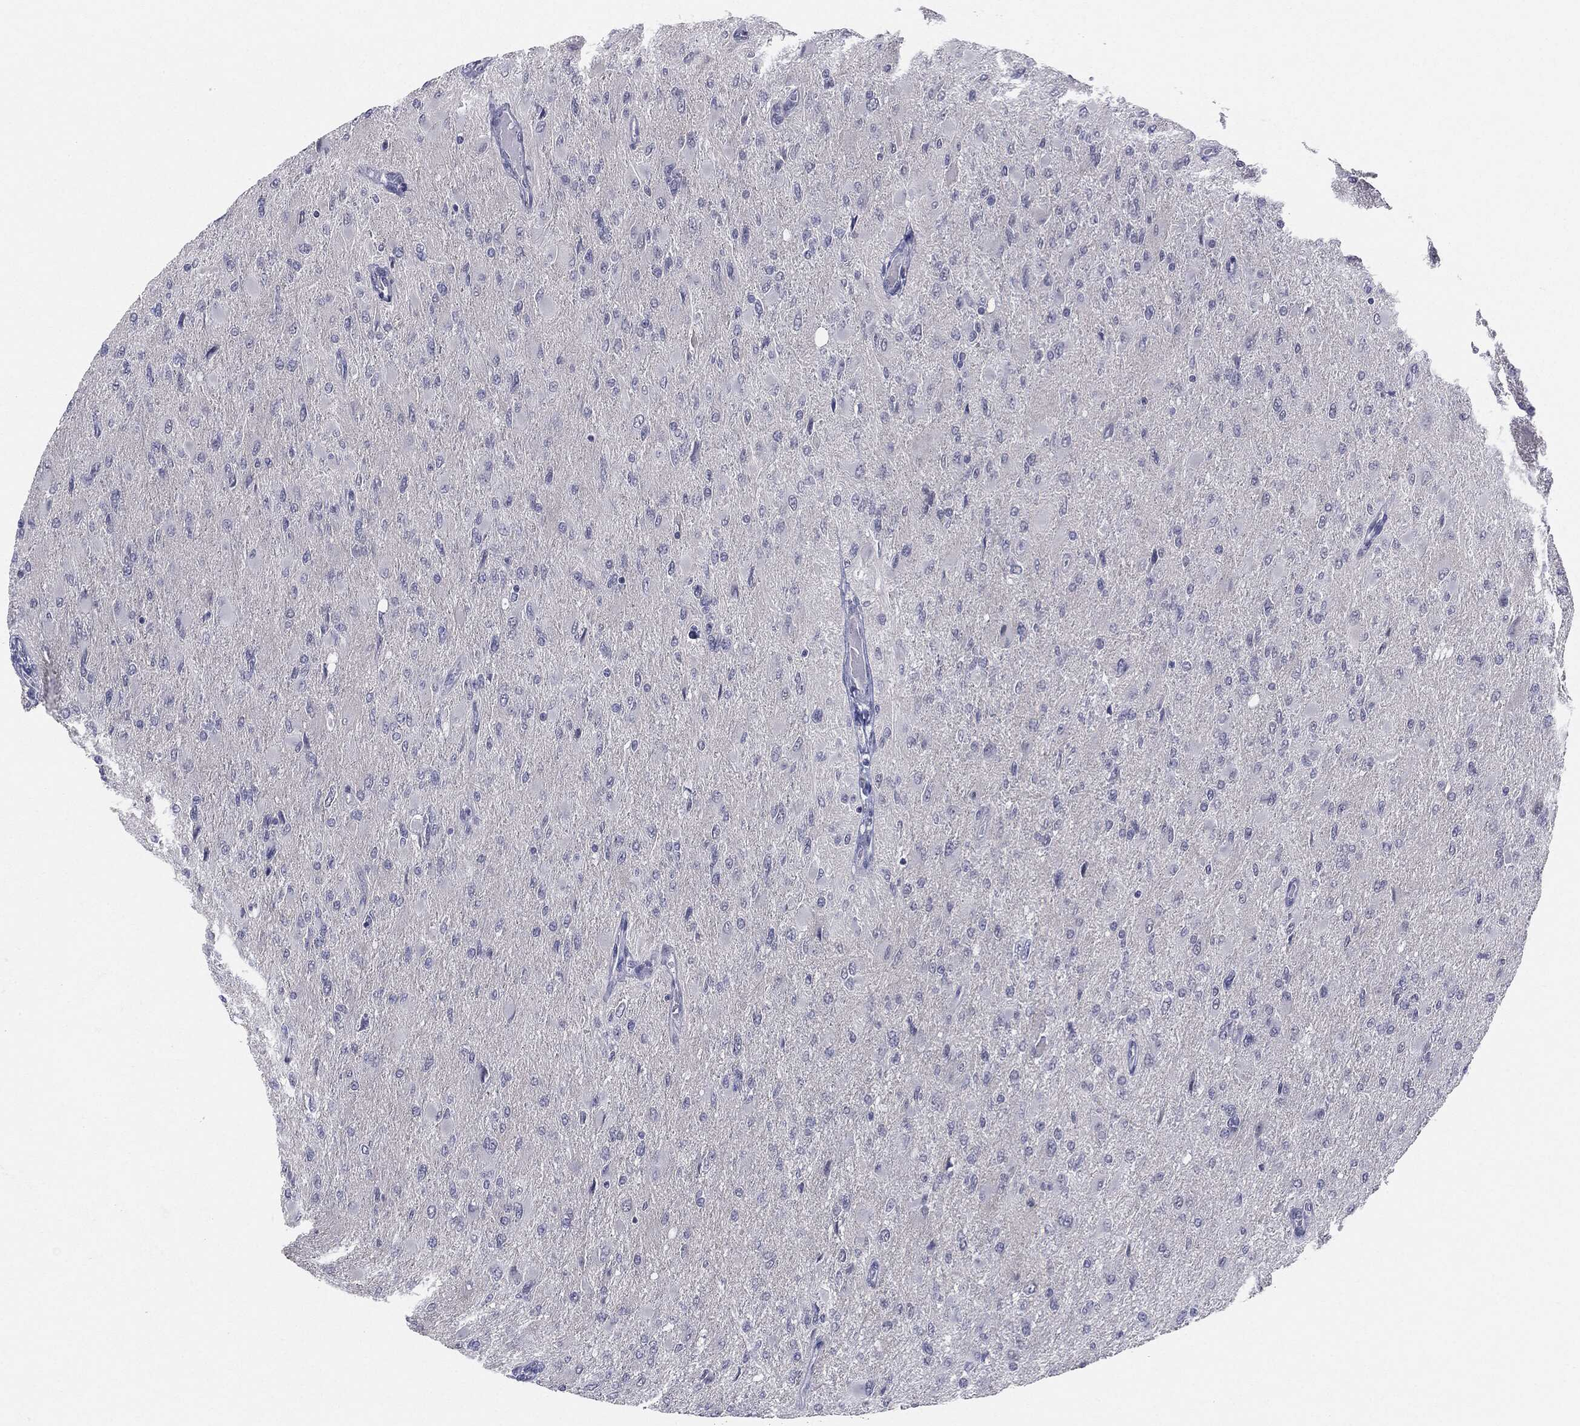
{"staining": {"intensity": "negative", "quantity": "none", "location": "none"}, "tissue": "glioma", "cell_type": "Tumor cells", "image_type": "cancer", "snomed": [{"axis": "morphology", "description": "Glioma, malignant, High grade"}, {"axis": "topography", "description": "Cerebral cortex"}], "caption": "Micrograph shows no significant protein expression in tumor cells of malignant glioma (high-grade).", "gene": "SLC5A5", "patient": {"sex": "female", "age": 36}}